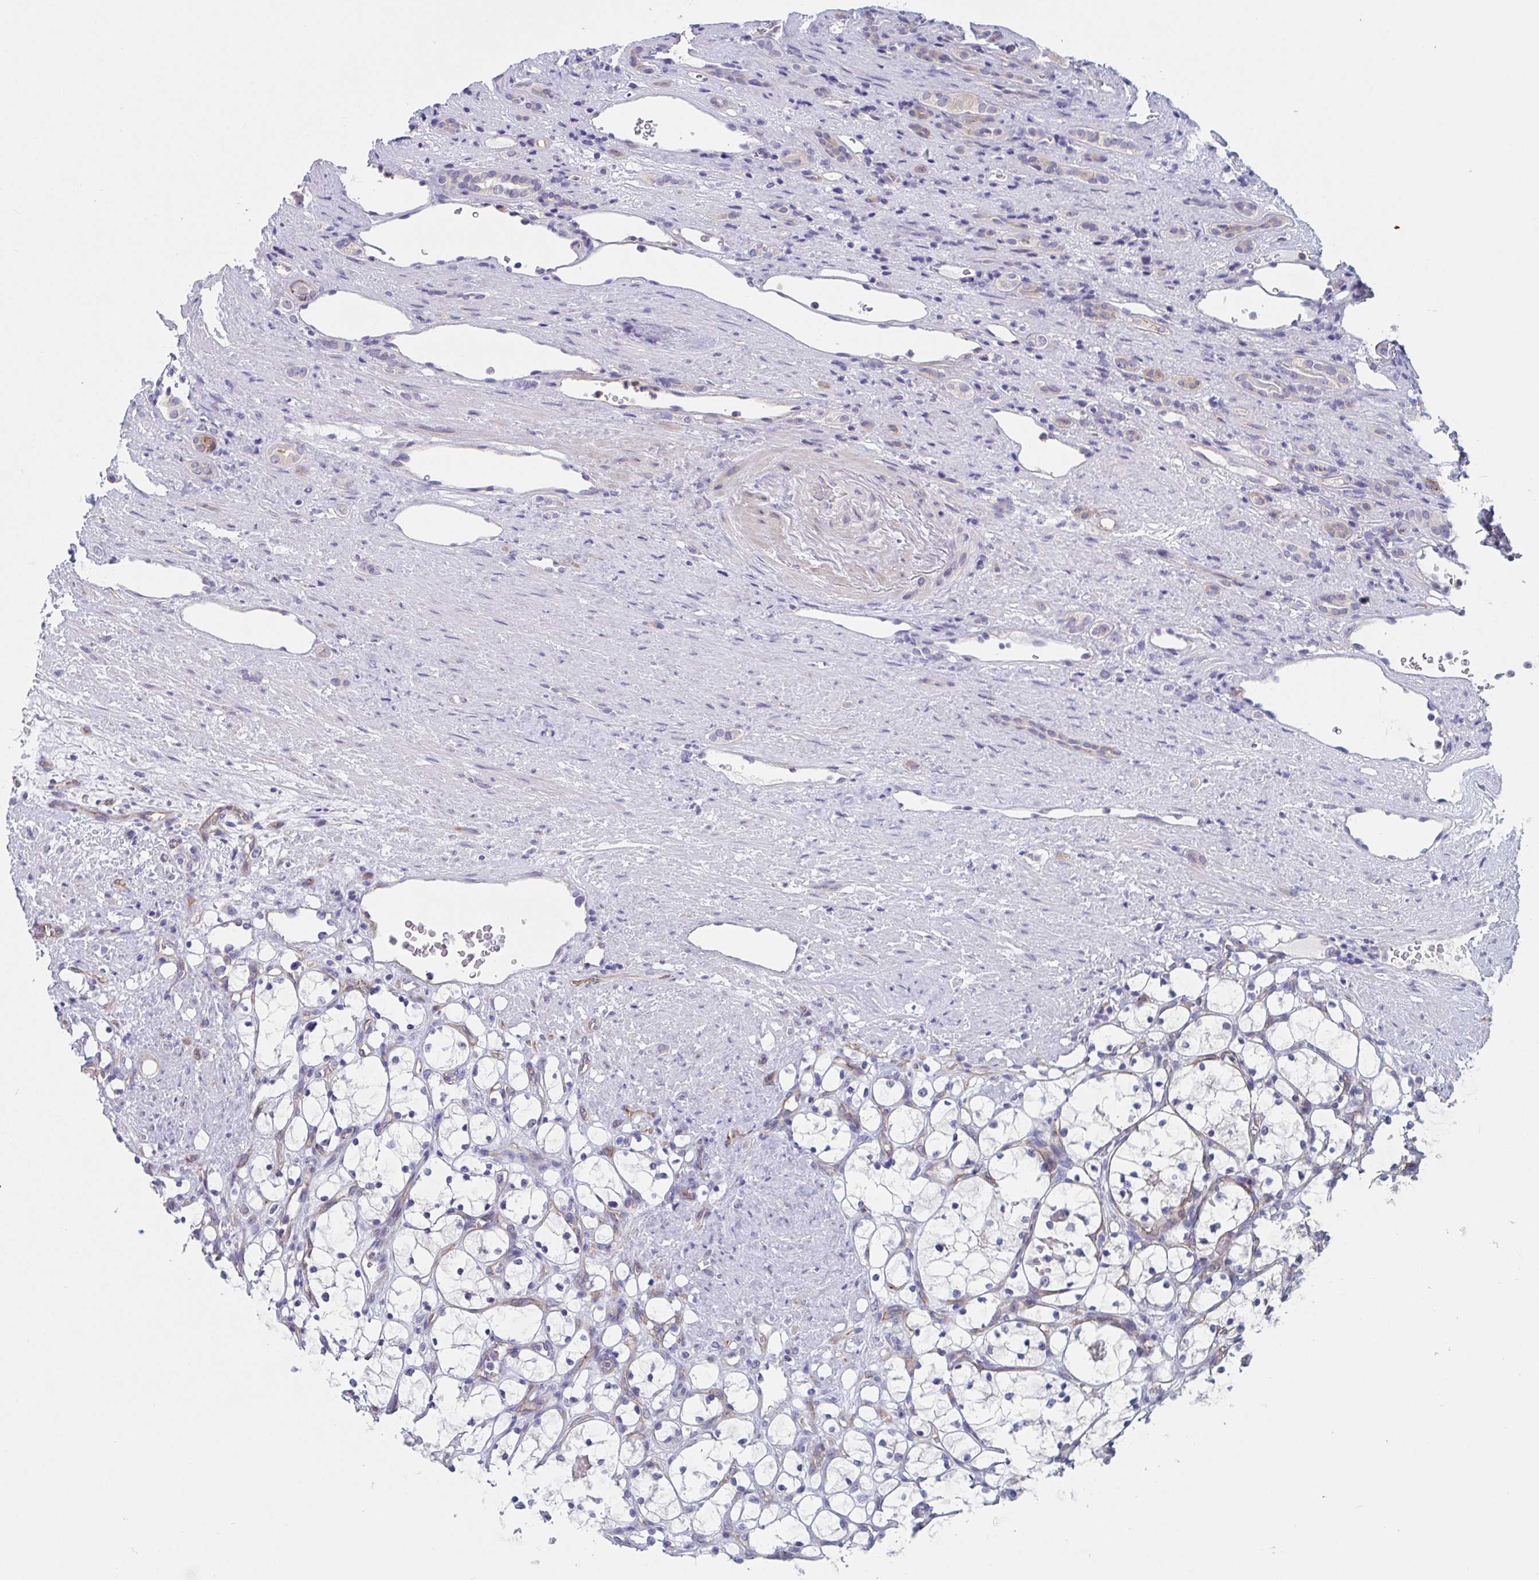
{"staining": {"intensity": "negative", "quantity": "none", "location": "none"}, "tissue": "renal cancer", "cell_type": "Tumor cells", "image_type": "cancer", "snomed": [{"axis": "morphology", "description": "Adenocarcinoma, NOS"}, {"axis": "topography", "description": "Kidney"}], "caption": "Human renal adenocarcinoma stained for a protein using immunohistochemistry demonstrates no expression in tumor cells.", "gene": "ST14", "patient": {"sex": "female", "age": 69}}